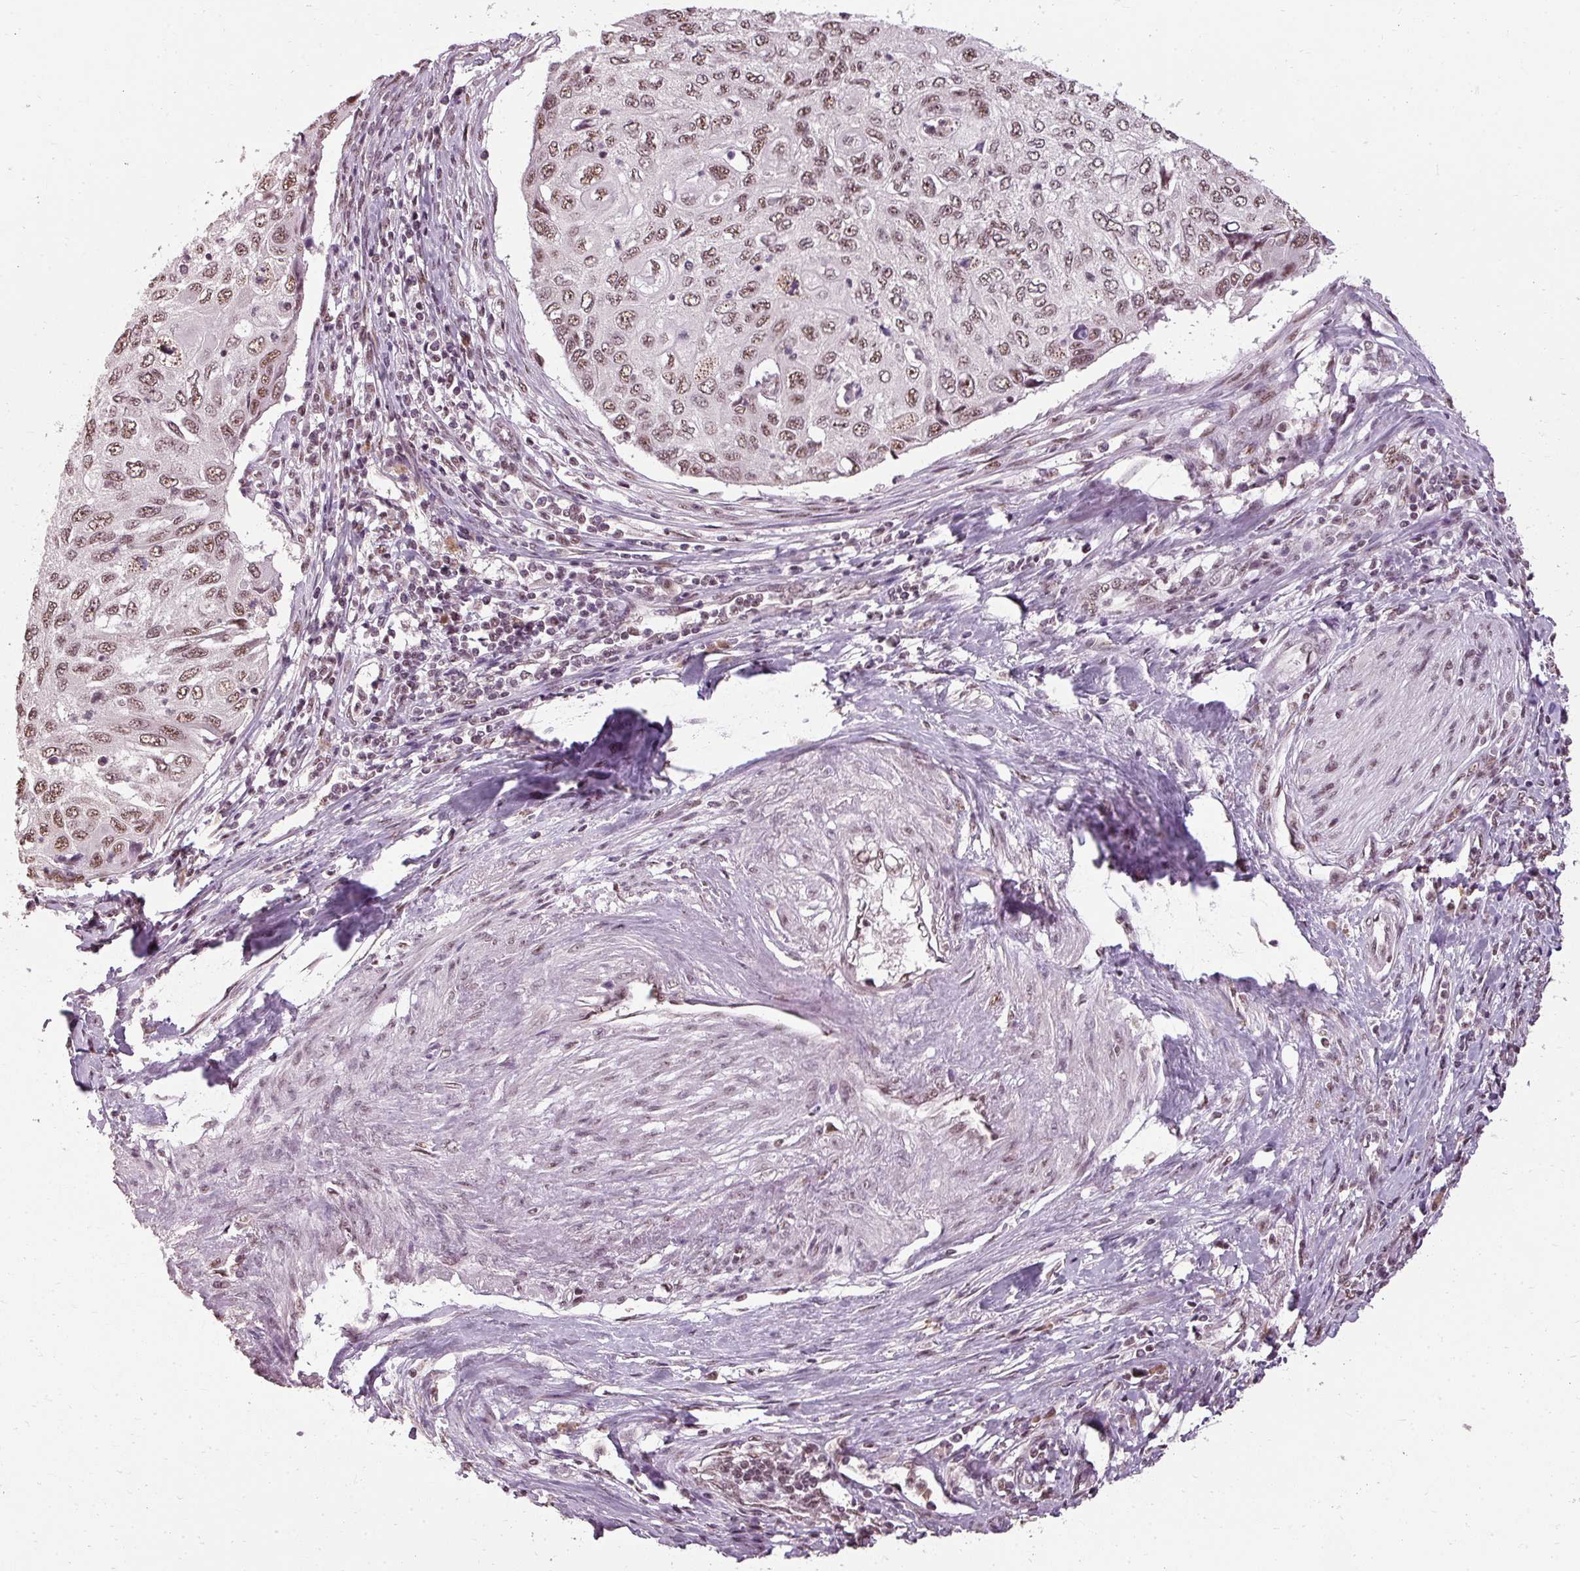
{"staining": {"intensity": "moderate", "quantity": ">75%", "location": "nuclear"}, "tissue": "cervical cancer", "cell_type": "Tumor cells", "image_type": "cancer", "snomed": [{"axis": "morphology", "description": "Squamous cell carcinoma, NOS"}, {"axis": "topography", "description": "Cervix"}], "caption": "This is an image of immunohistochemistry staining of cervical cancer (squamous cell carcinoma), which shows moderate staining in the nuclear of tumor cells.", "gene": "BCAS3", "patient": {"sex": "female", "age": 70}}